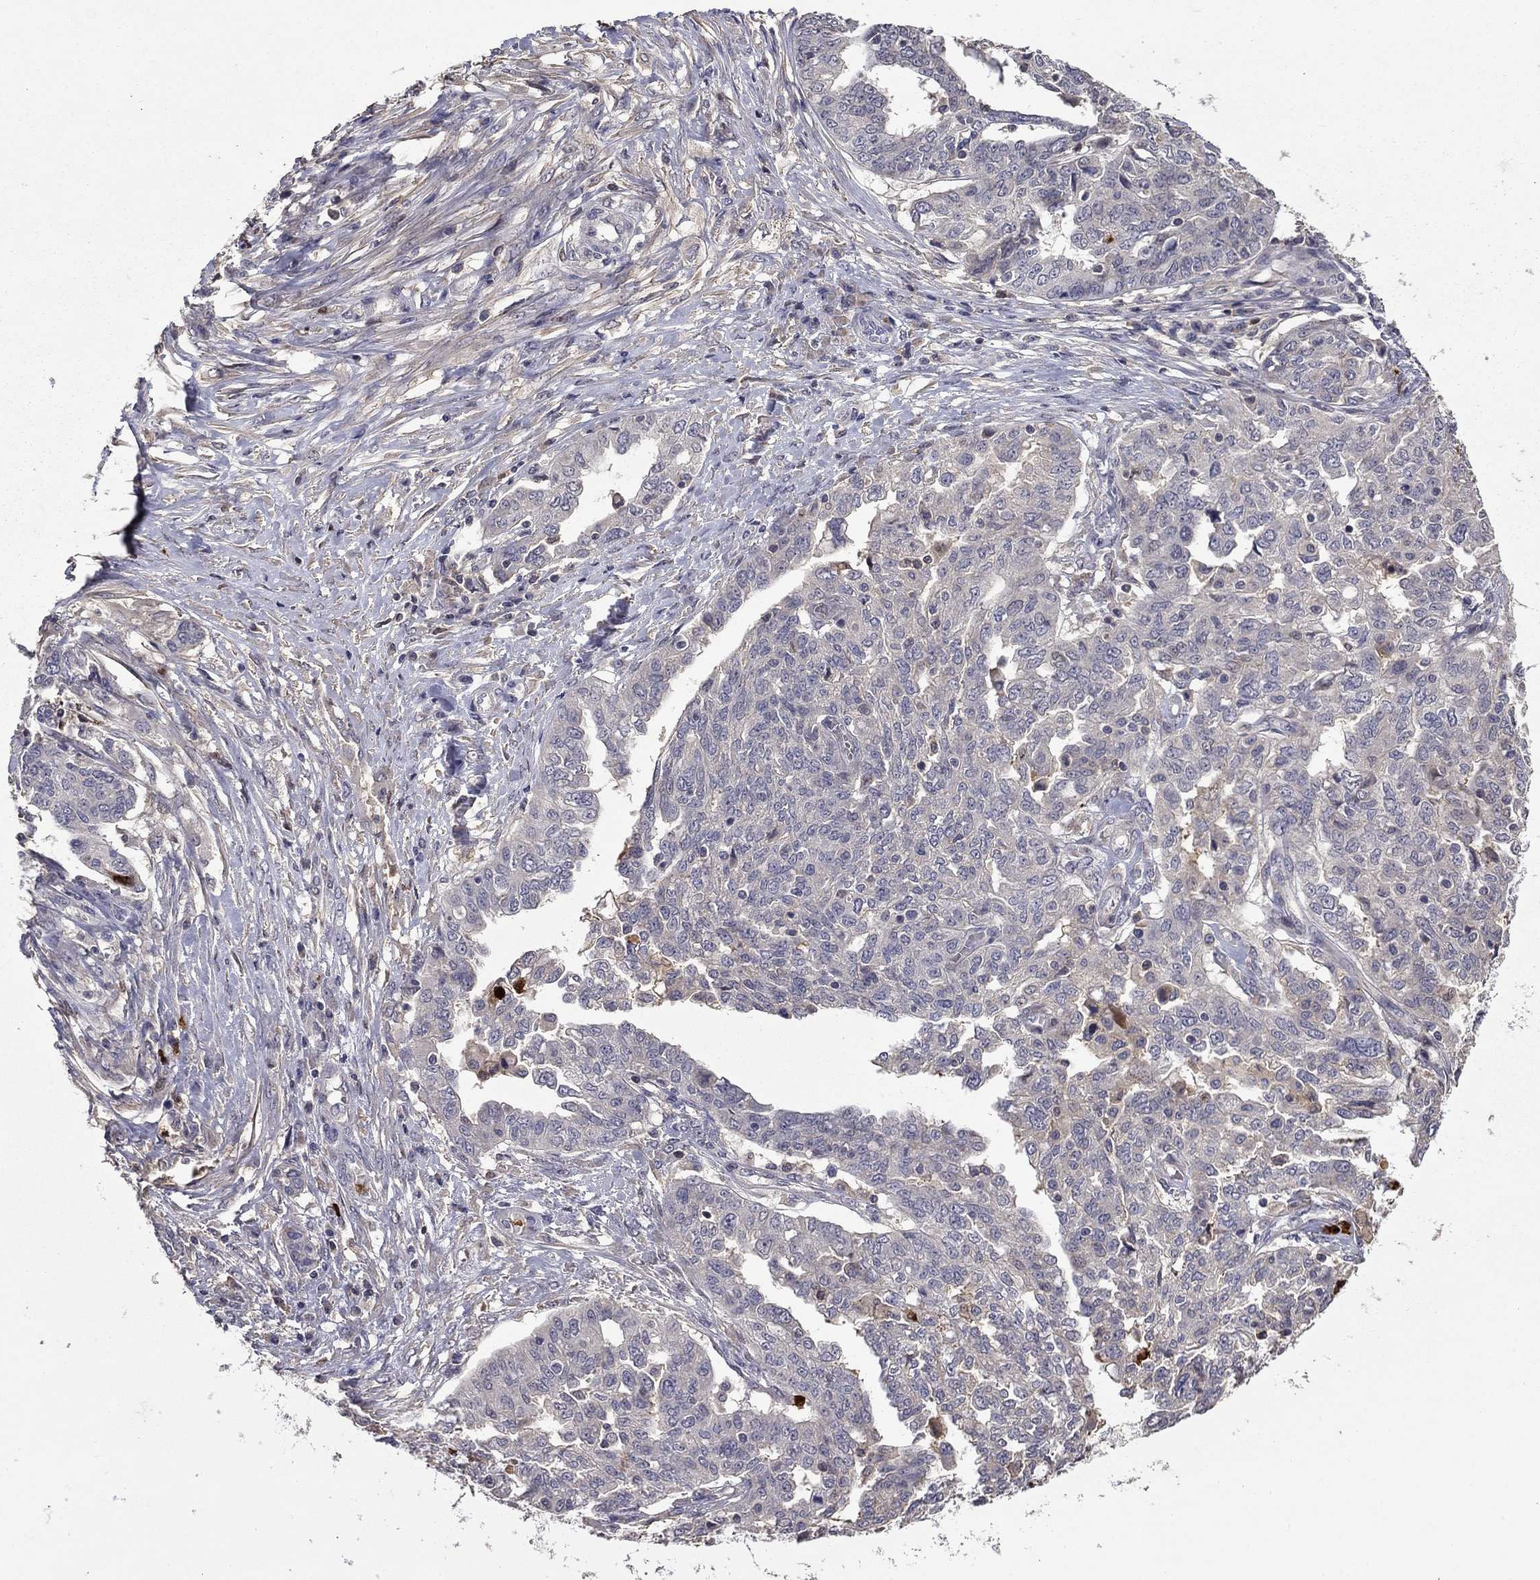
{"staining": {"intensity": "negative", "quantity": "none", "location": "none"}, "tissue": "ovarian cancer", "cell_type": "Tumor cells", "image_type": "cancer", "snomed": [{"axis": "morphology", "description": "Cystadenocarcinoma, serous, NOS"}, {"axis": "topography", "description": "Ovary"}], "caption": "Immunohistochemistry micrograph of serous cystadenocarcinoma (ovarian) stained for a protein (brown), which exhibits no staining in tumor cells. (Stains: DAB immunohistochemistry (IHC) with hematoxylin counter stain, Microscopy: brightfield microscopy at high magnification).", "gene": "SATB1", "patient": {"sex": "female", "age": 67}}